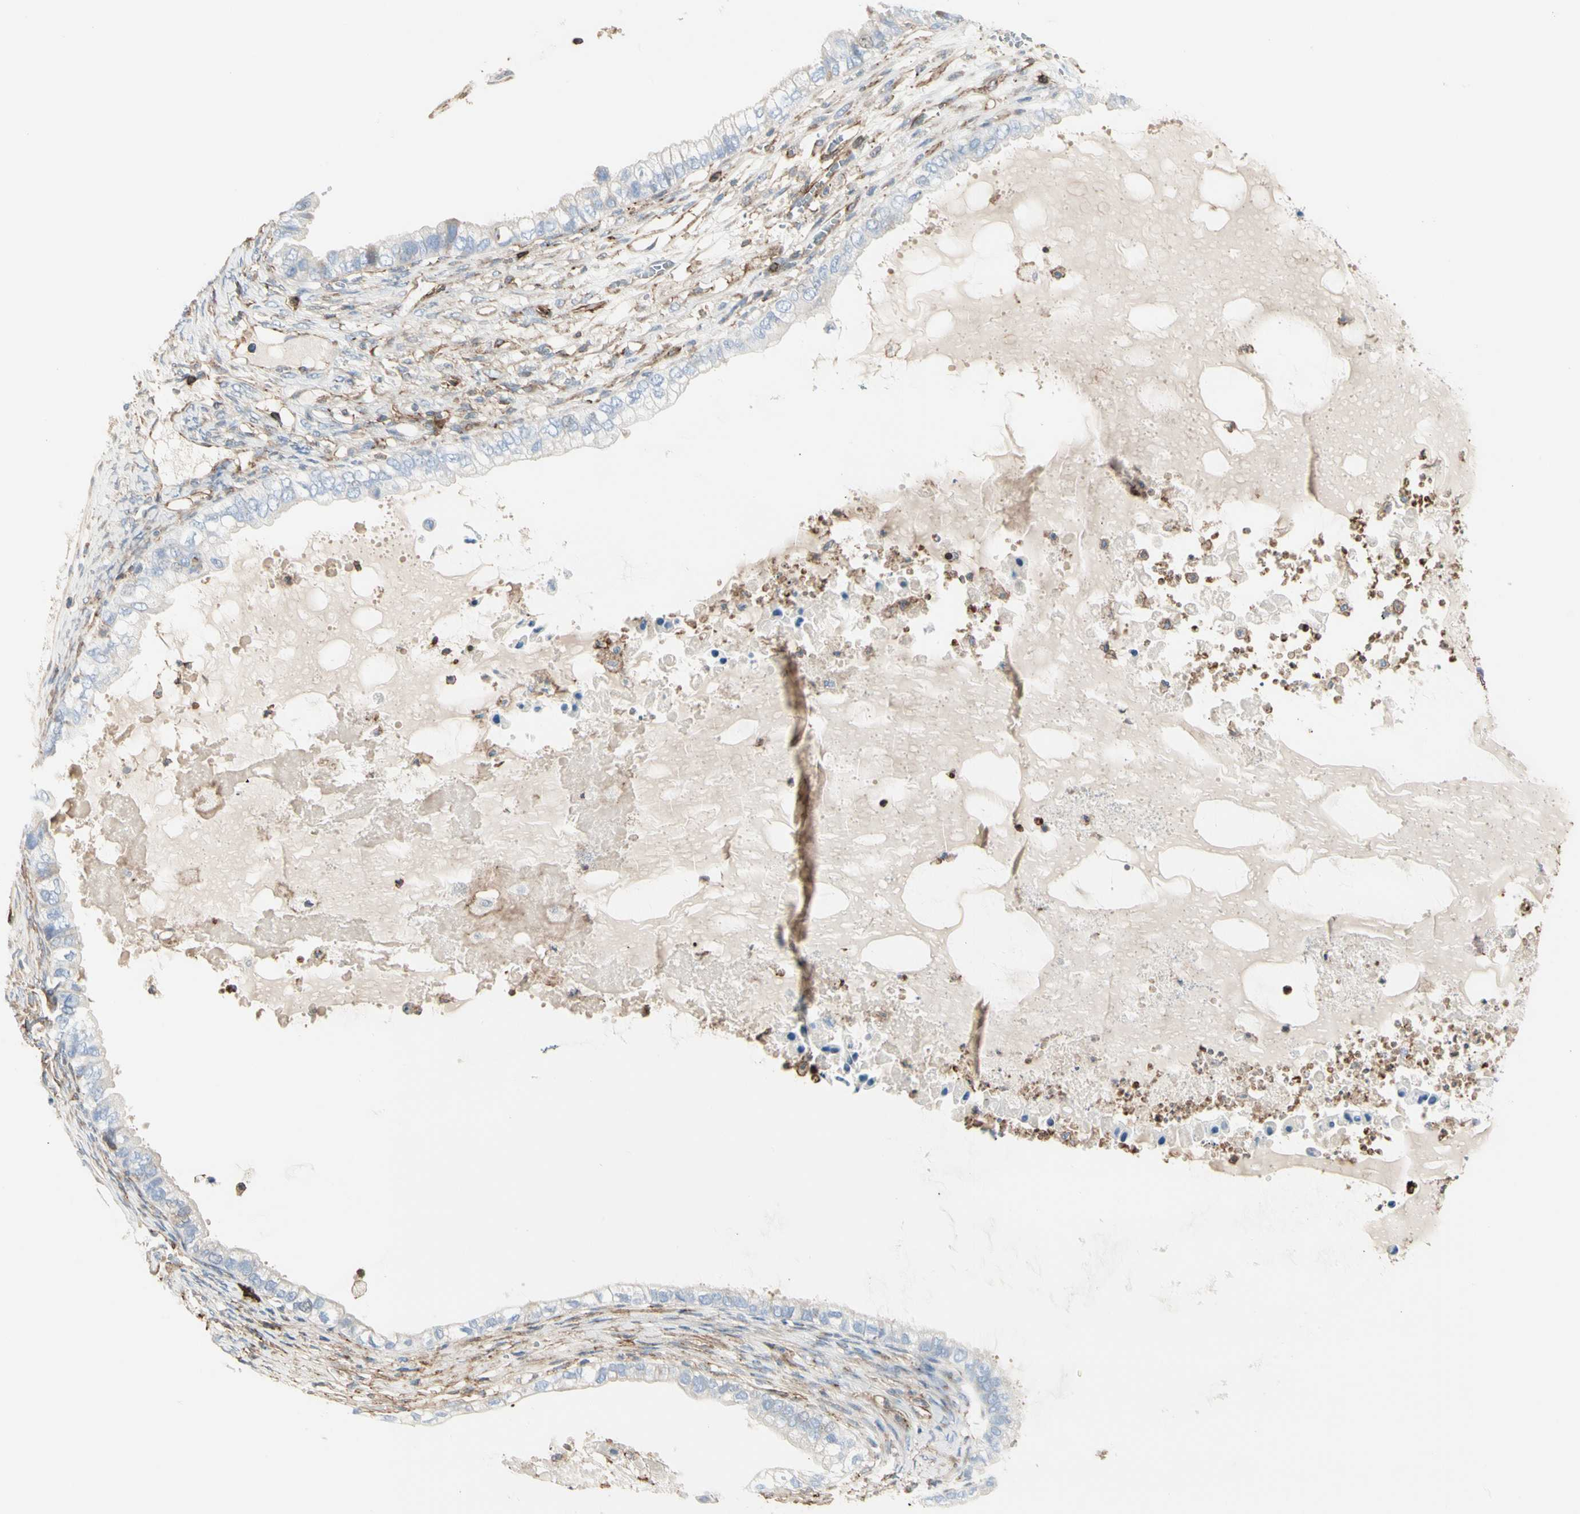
{"staining": {"intensity": "negative", "quantity": "none", "location": "none"}, "tissue": "ovarian cancer", "cell_type": "Tumor cells", "image_type": "cancer", "snomed": [{"axis": "morphology", "description": "Cystadenocarcinoma, mucinous, NOS"}, {"axis": "topography", "description": "Ovary"}], "caption": "Ovarian cancer (mucinous cystadenocarcinoma) was stained to show a protein in brown. There is no significant expression in tumor cells.", "gene": "CLEC2B", "patient": {"sex": "female", "age": 80}}